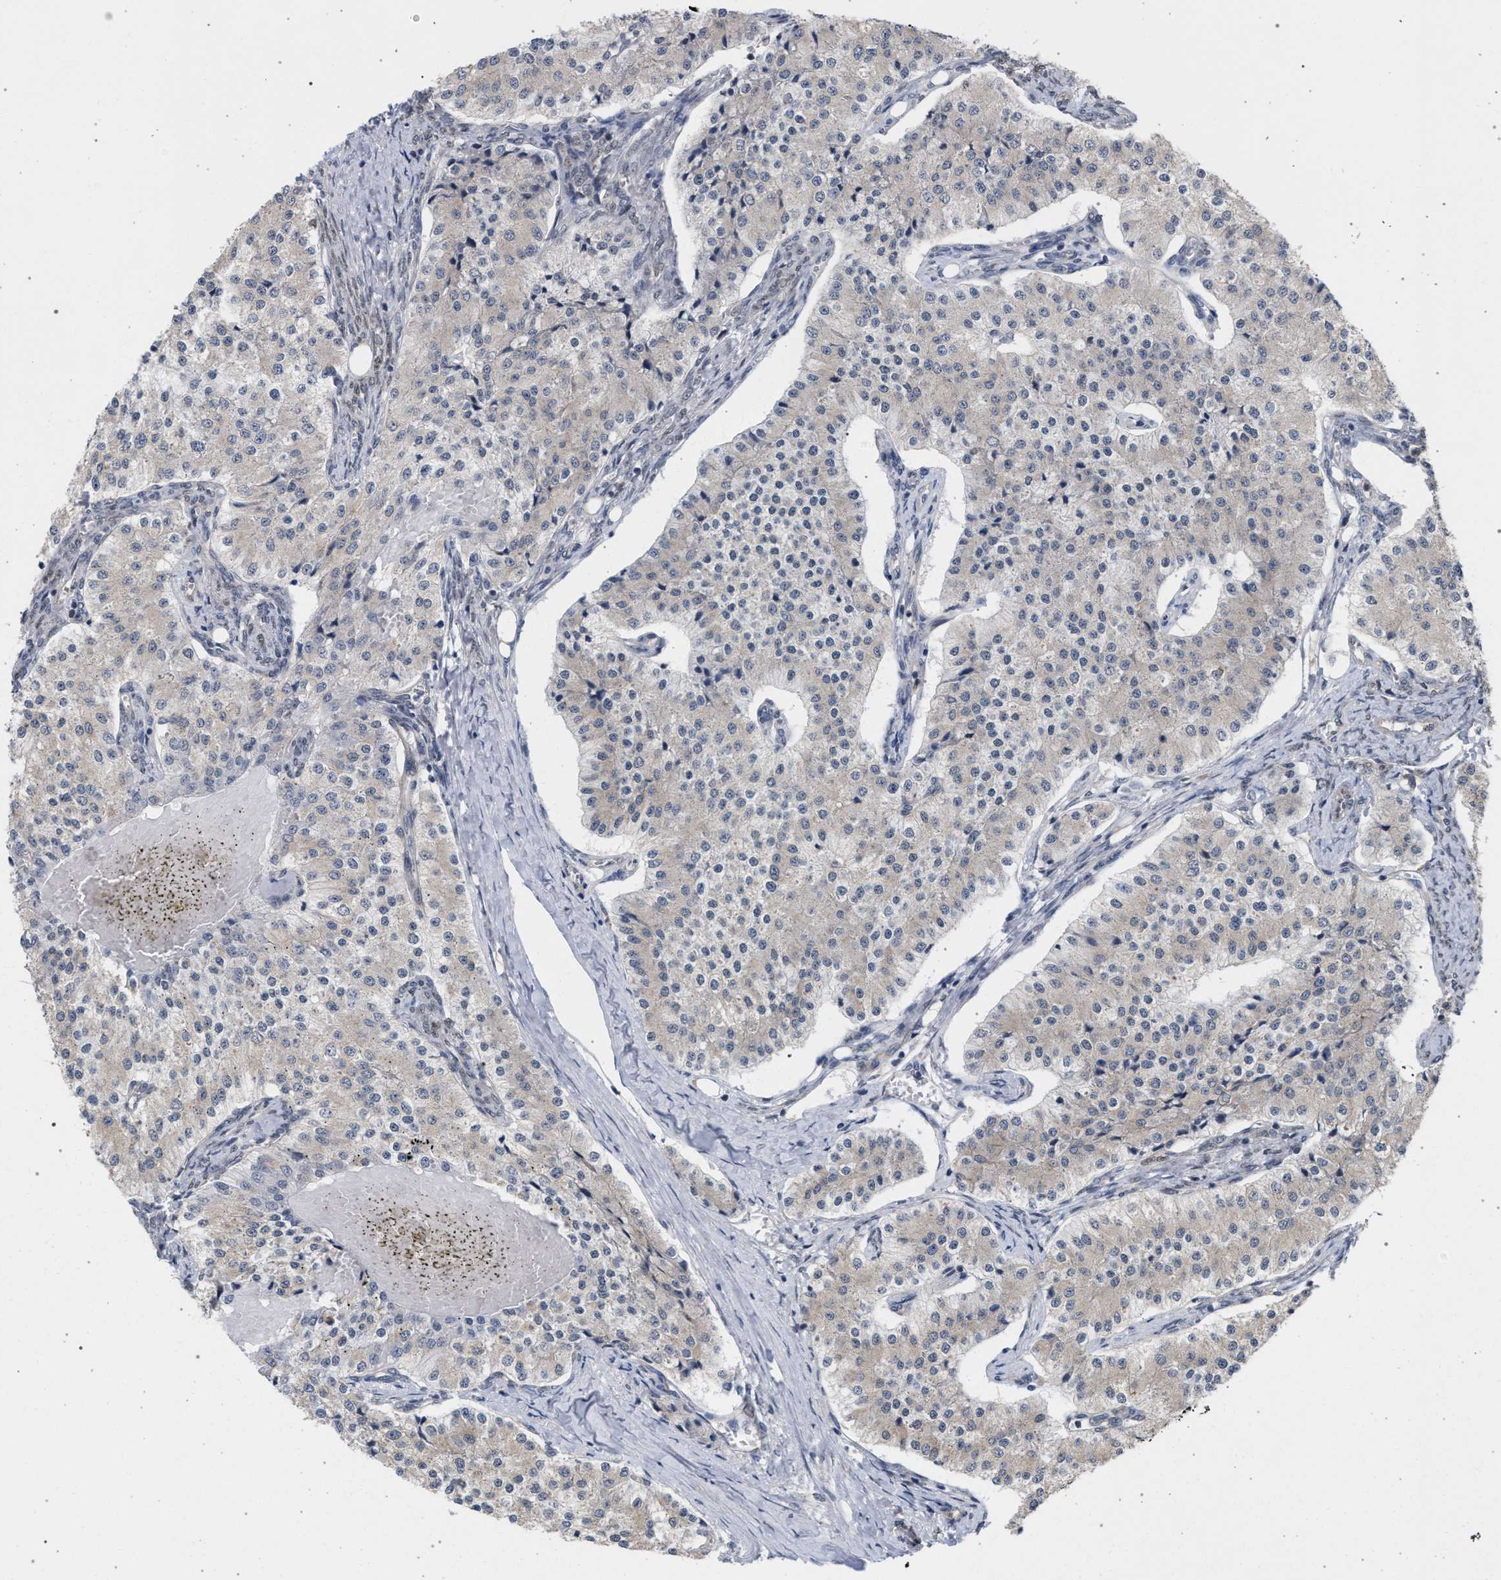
{"staining": {"intensity": "weak", "quantity": "<25%", "location": "cytoplasmic/membranous"}, "tissue": "carcinoid", "cell_type": "Tumor cells", "image_type": "cancer", "snomed": [{"axis": "morphology", "description": "Carcinoid, malignant, NOS"}, {"axis": "topography", "description": "Colon"}], "caption": "Carcinoid (malignant) was stained to show a protein in brown. There is no significant positivity in tumor cells.", "gene": "ARPC5L", "patient": {"sex": "female", "age": 52}}